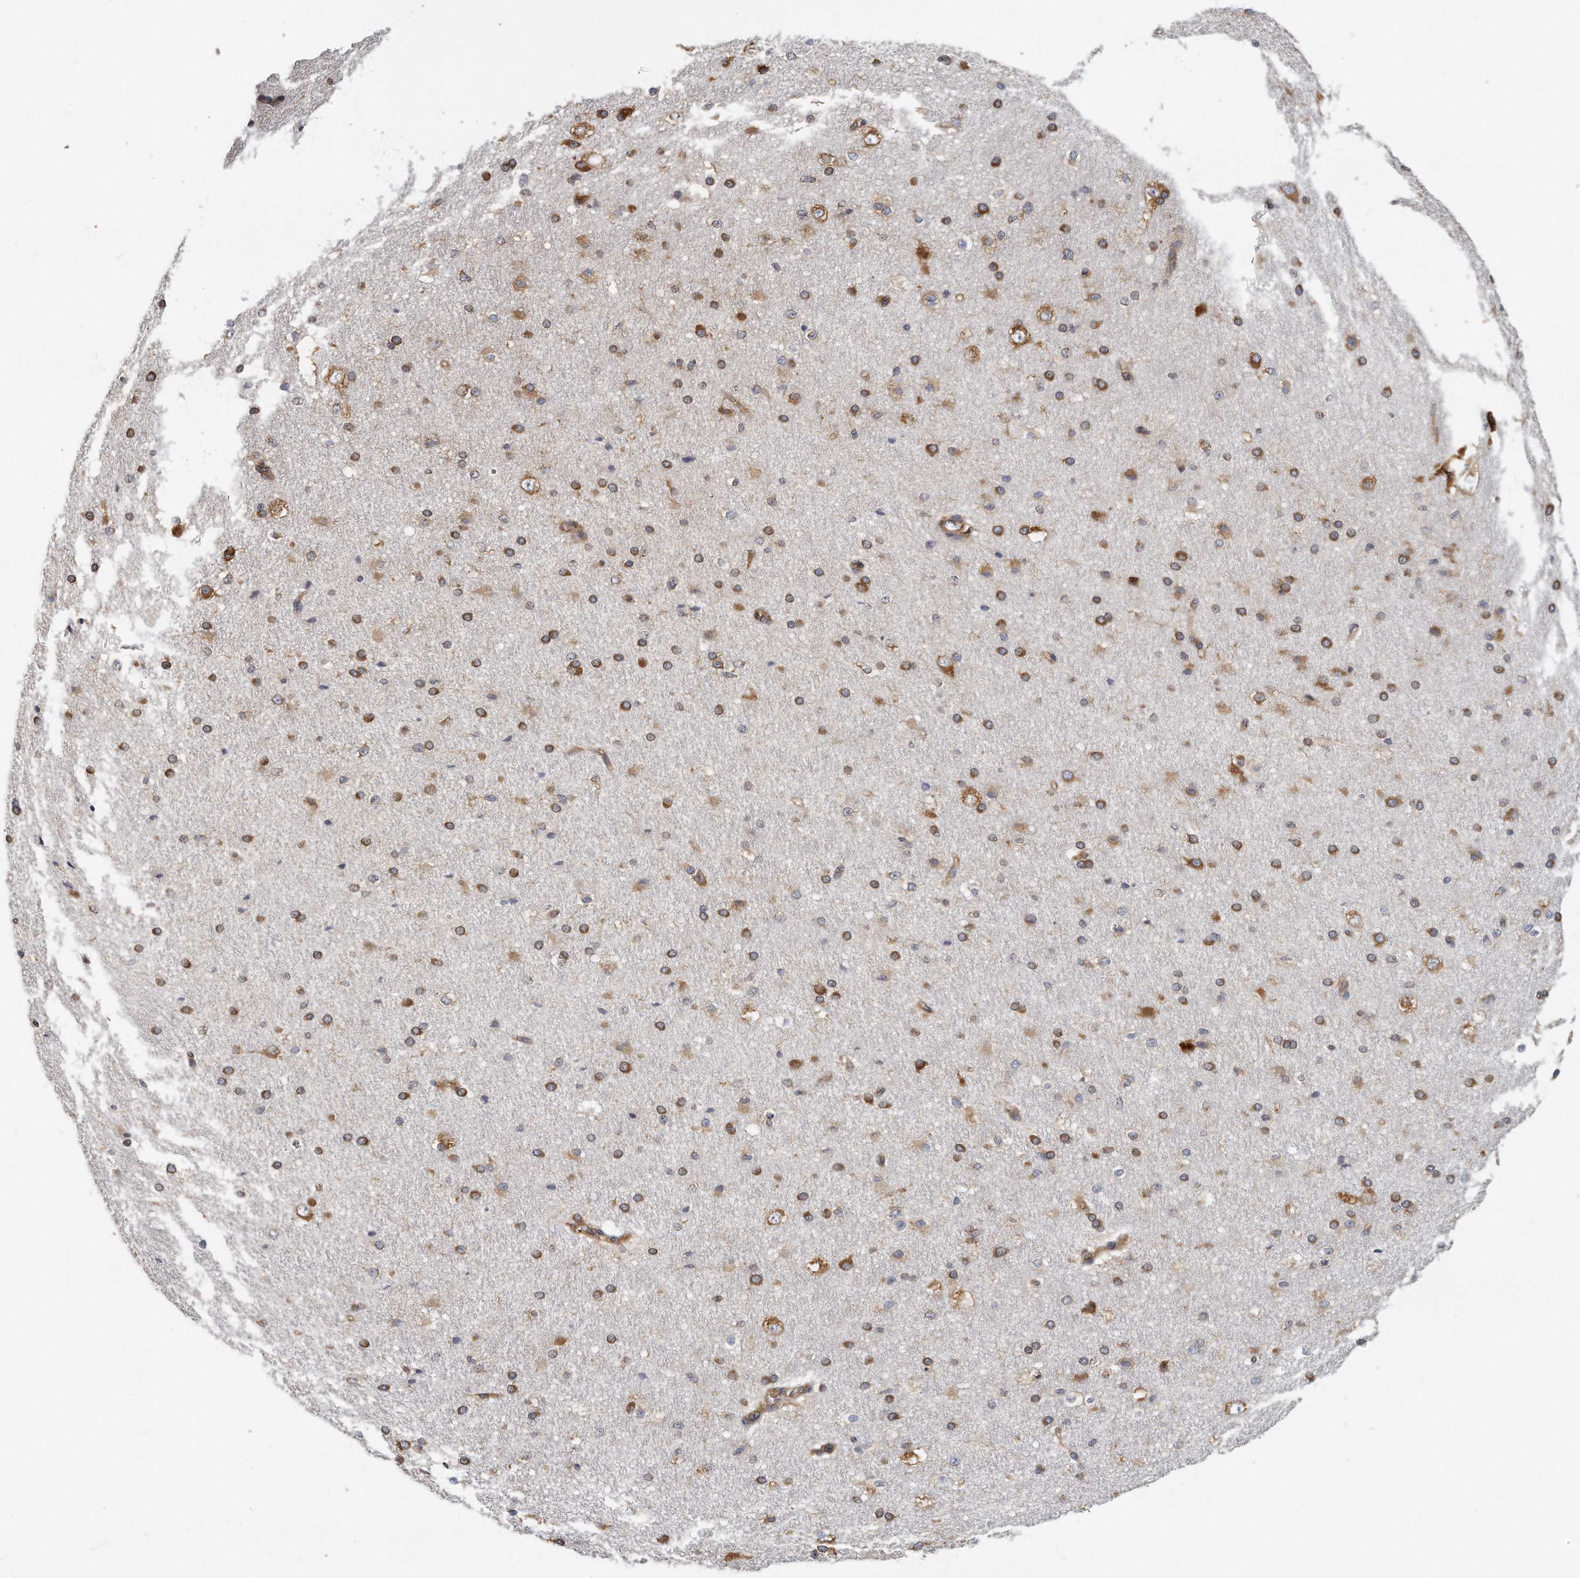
{"staining": {"intensity": "moderate", "quantity": ">75%", "location": "cytoplasmic/membranous"}, "tissue": "cerebral cortex", "cell_type": "Endothelial cells", "image_type": "normal", "snomed": [{"axis": "morphology", "description": "Normal tissue, NOS"}, {"axis": "morphology", "description": "Developmental malformation"}, {"axis": "topography", "description": "Cerebral cortex"}], "caption": "Protein staining of benign cerebral cortex demonstrates moderate cytoplasmic/membranous expression in about >75% of endothelial cells.", "gene": "EIF3I", "patient": {"sex": "female", "age": 30}}